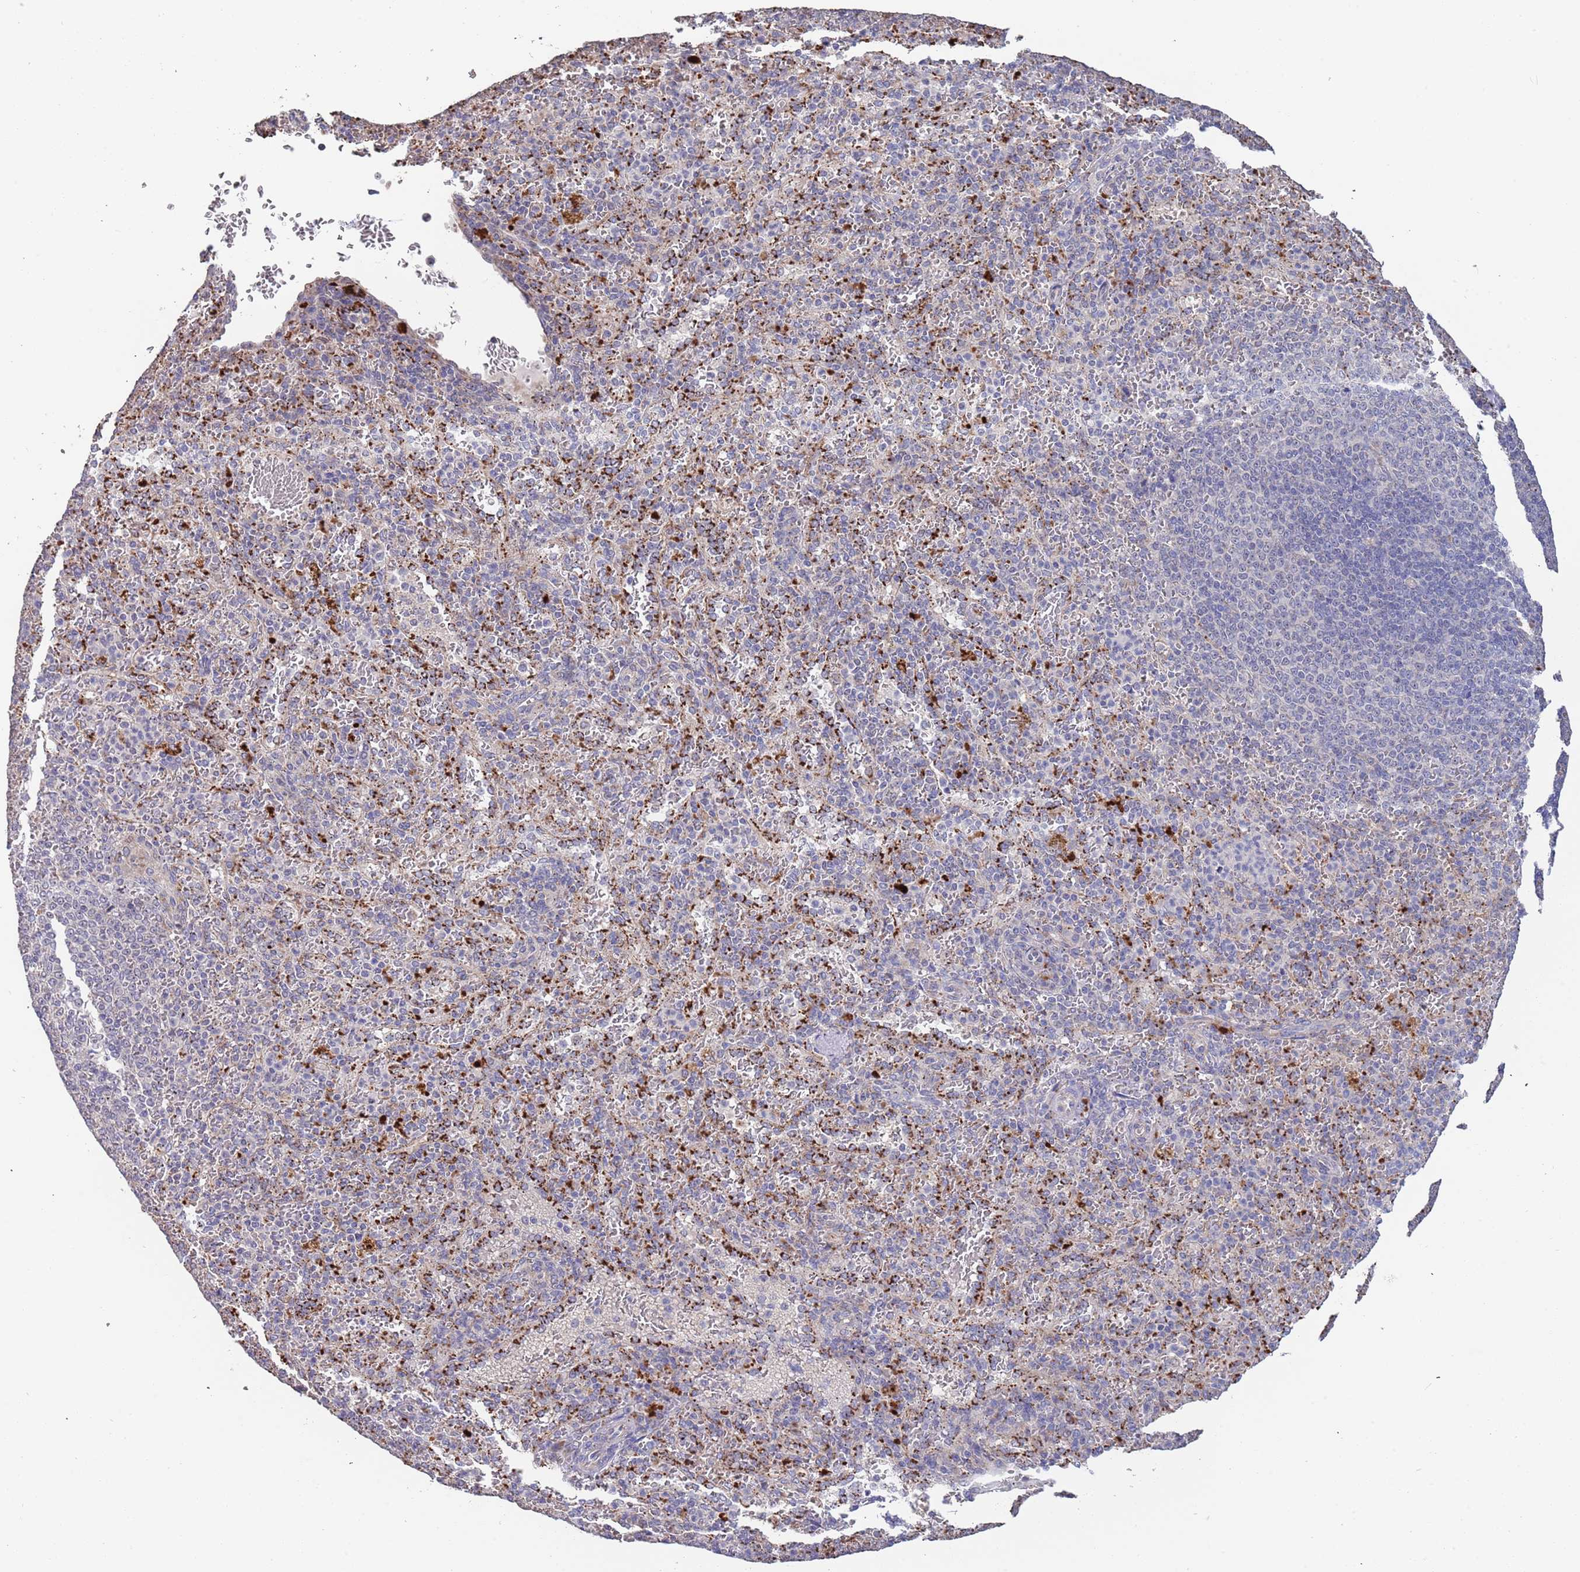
{"staining": {"intensity": "strong", "quantity": "<25%", "location": "cytoplasmic/membranous"}, "tissue": "spleen", "cell_type": "Cells in red pulp", "image_type": "normal", "snomed": [{"axis": "morphology", "description": "Normal tissue, NOS"}, {"axis": "topography", "description": "Spleen"}], "caption": "Protein staining exhibits strong cytoplasmic/membranous positivity in approximately <25% of cells in red pulp in normal spleen. Using DAB (3,3'-diaminobenzidine) (brown) and hematoxylin (blue) stains, captured at high magnification using brightfield microscopy.", "gene": "TMEM64", "patient": {"sex": "female", "age": 21}}